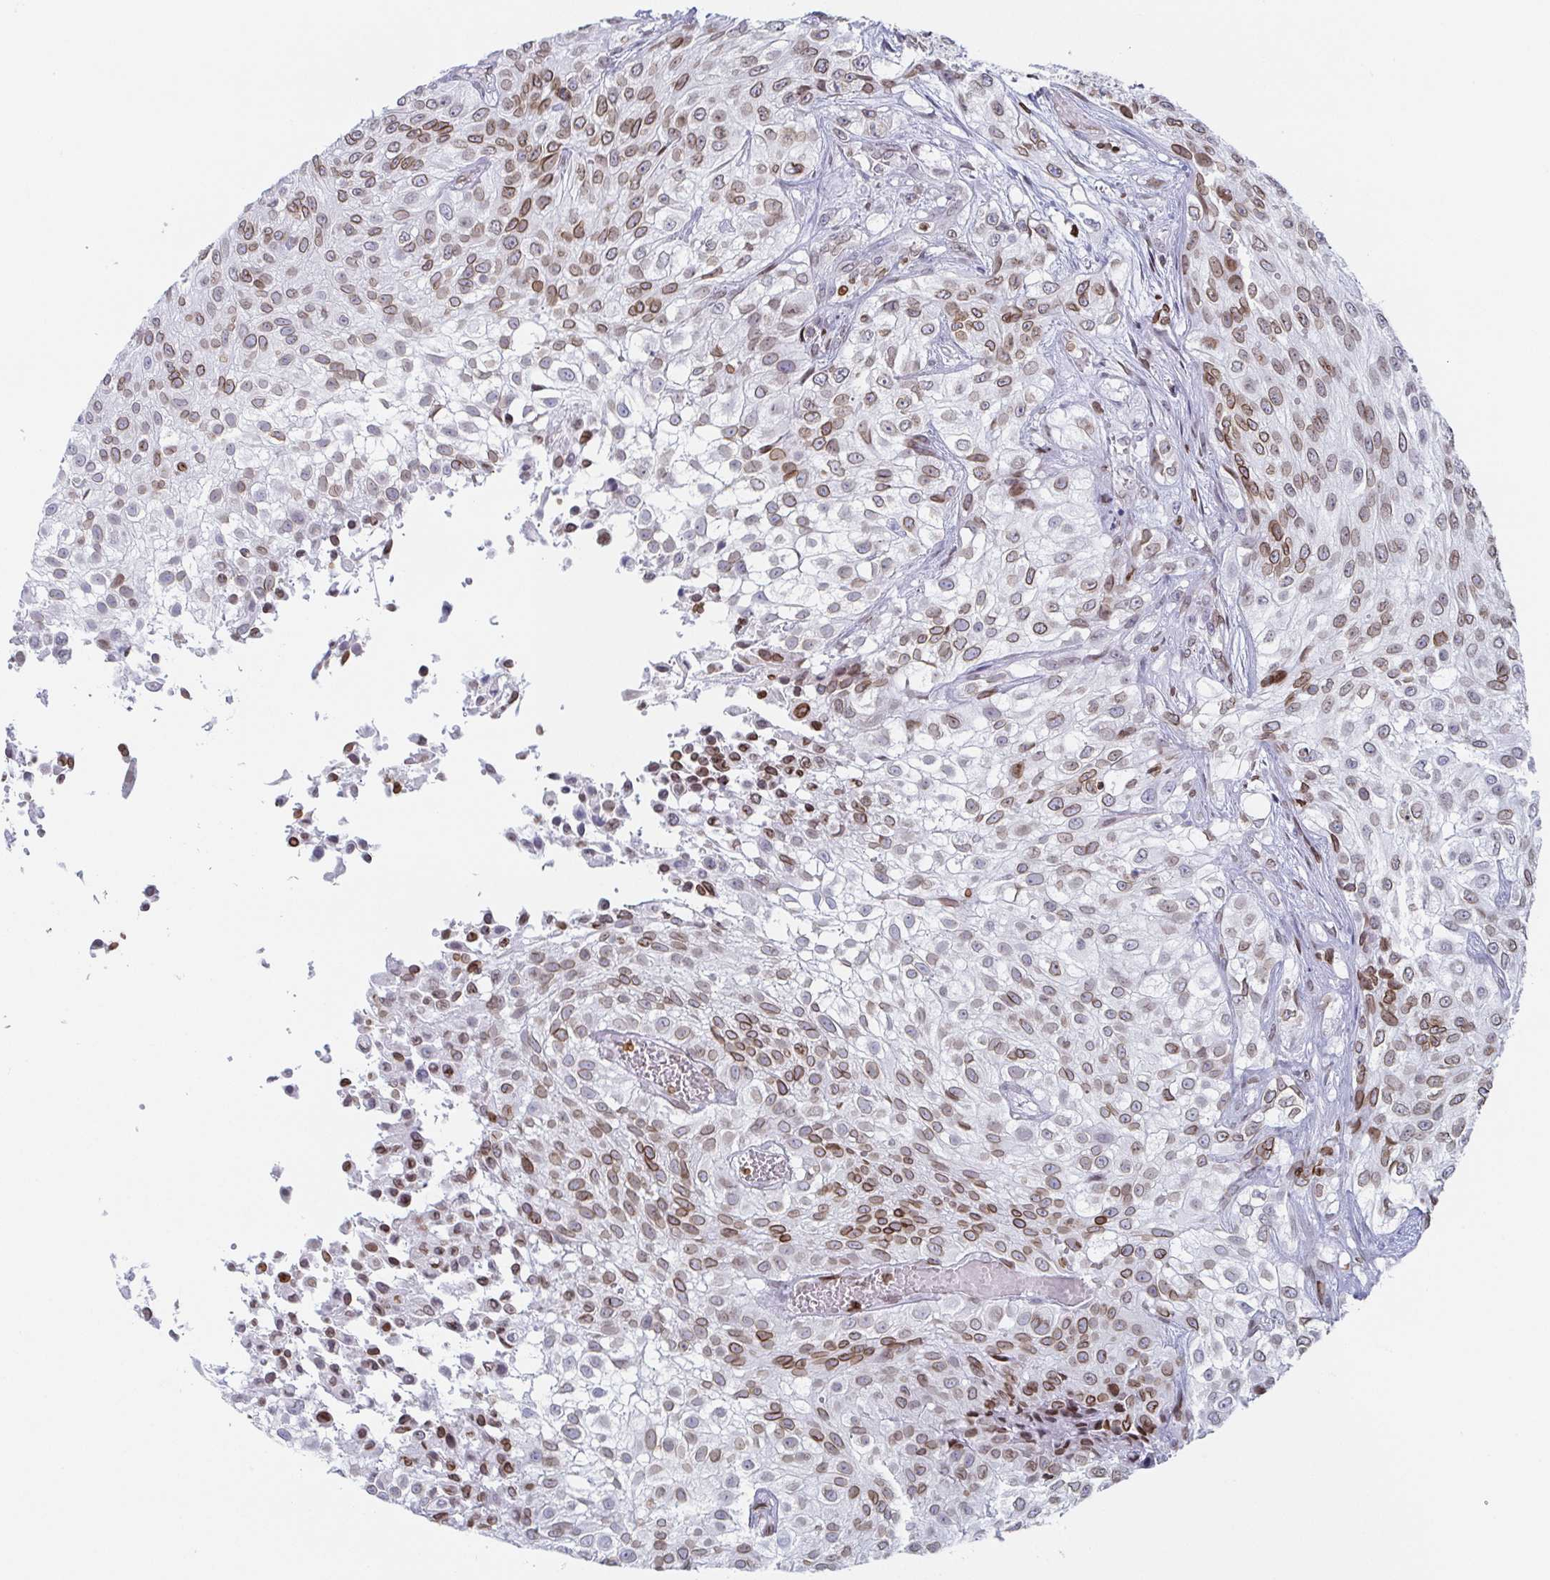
{"staining": {"intensity": "moderate", "quantity": "25%-75%", "location": "cytoplasmic/membranous,nuclear"}, "tissue": "urothelial cancer", "cell_type": "Tumor cells", "image_type": "cancer", "snomed": [{"axis": "morphology", "description": "Urothelial carcinoma, High grade"}, {"axis": "topography", "description": "Urinary bladder"}], "caption": "High-grade urothelial carcinoma stained with a protein marker reveals moderate staining in tumor cells.", "gene": "BTBD7", "patient": {"sex": "male", "age": 56}}